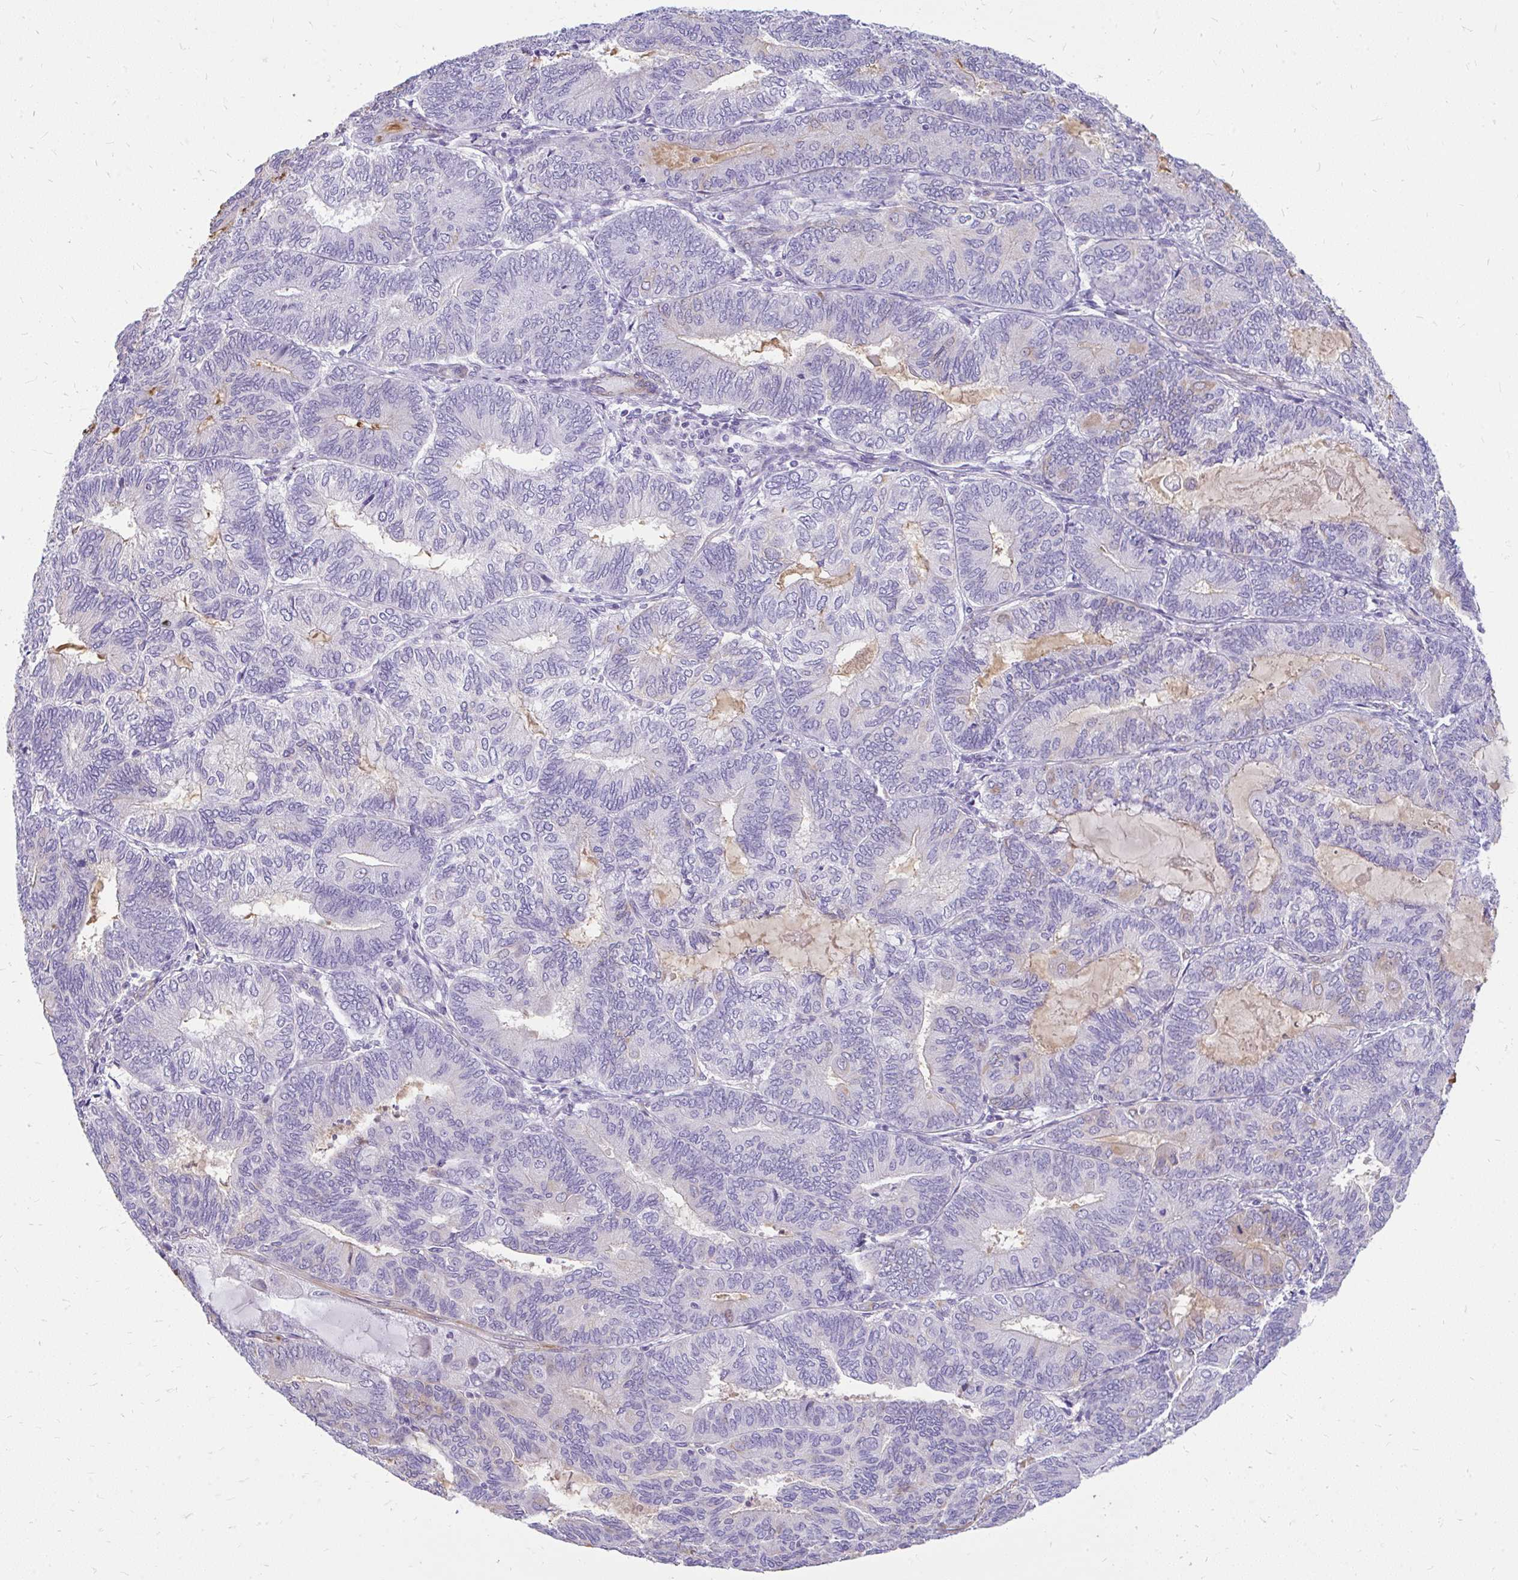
{"staining": {"intensity": "negative", "quantity": "none", "location": "none"}, "tissue": "endometrial cancer", "cell_type": "Tumor cells", "image_type": "cancer", "snomed": [{"axis": "morphology", "description": "Adenocarcinoma, NOS"}, {"axis": "topography", "description": "Endometrium"}], "caption": "Immunohistochemical staining of human adenocarcinoma (endometrial) exhibits no significant positivity in tumor cells. (Stains: DAB immunohistochemistry with hematoxylin counter stain, Microscopy: brightfield microscopy at high magnification).", "gene": "FAM83C", "patient": {"sex": "female", "age": 81}}